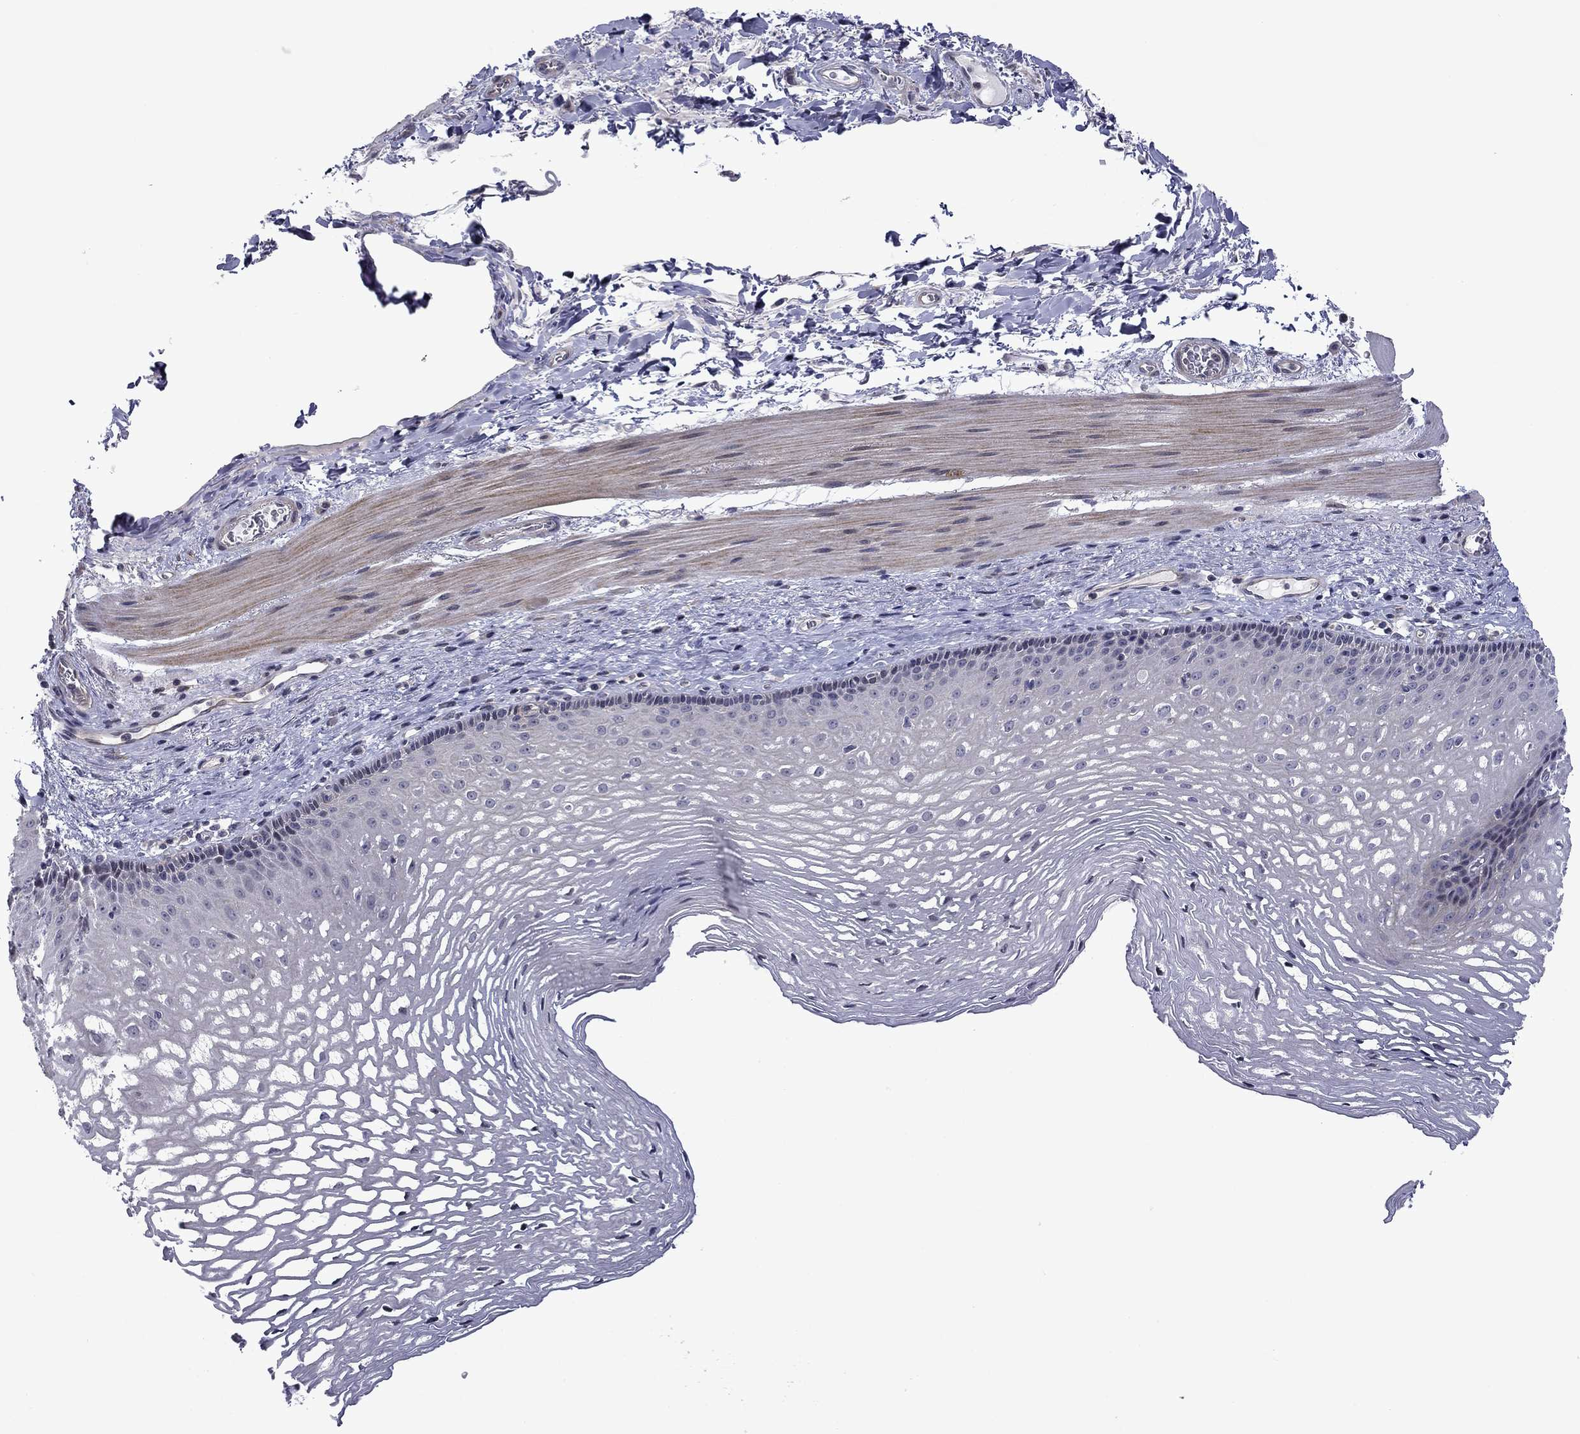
{"staining": {"intensity": "negative", "quantity": "none", "location": "none"}, "tissue": "esophagus", "cell_type": "Squamous epithelial cells", "image_type": "normal", "snomed": [{"axis": "morphology", "description": "Normal tissue, NOS"}, {"axis": "topography", "description": "Esophagus"}], "caption": "A photomicrograph of human esophagus is negative for staining in squamous epithelial cells.", "gene": "B3GAT1", "patient": {"sex": "male", "age": 76}}